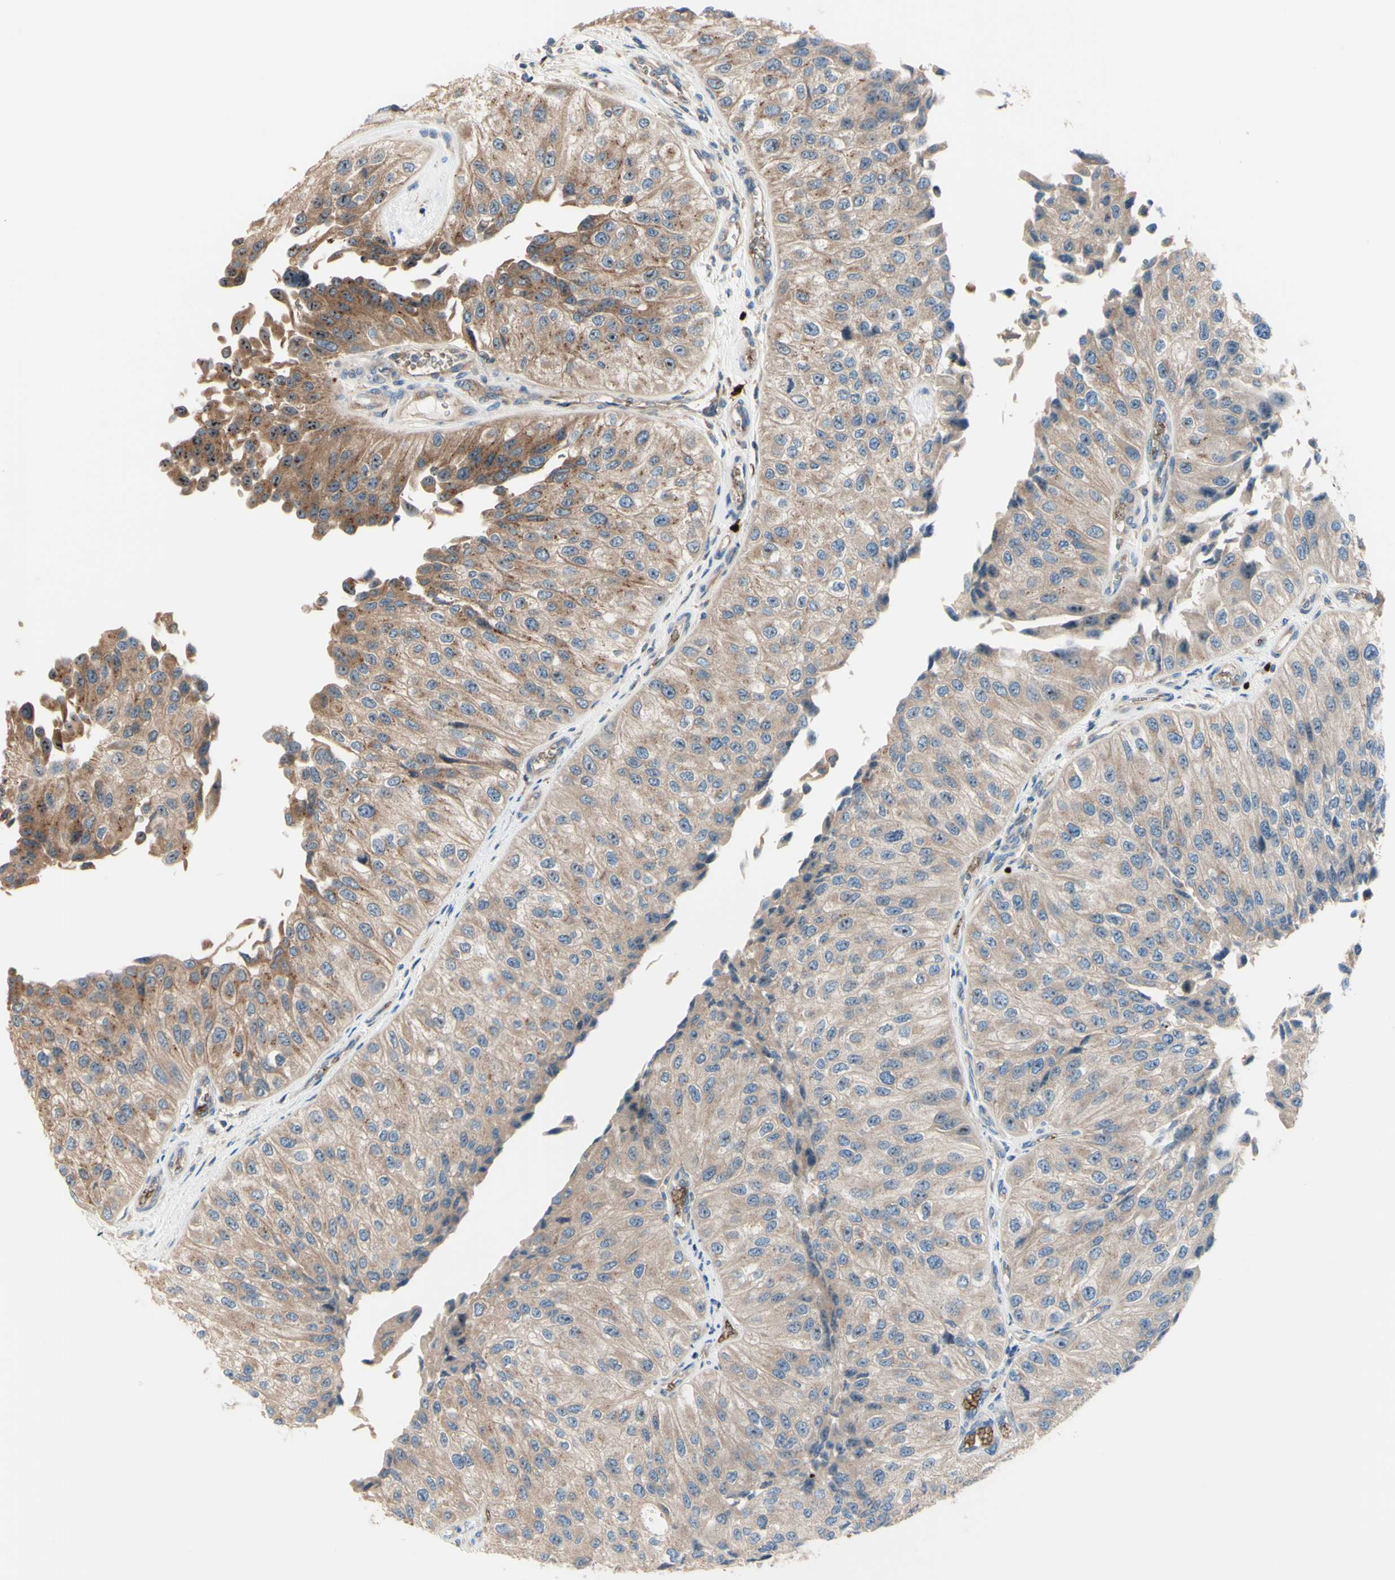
{"staining": {"intensity": "moderate", "quantity": "25%-75%", "location": "cytoplasmic/membranous"}, "tissue": "urothelial cancer", "cell_type": "Tumor cells", "image_type": "cancer", "snomed": [{"axis": "morphology", "description": "Urothelial carcinoma, High grade"}, {"axis": "topography", "description": "Kidney"}, {"axis": "topography", "description": "Urinary bladder"}], "caption": "Tumor cells reveal medium levels of moderate cytoplasmic/membranous staining in about 25%-75% of cells in human high-grade urothelial carcinoma.", "gene": "USP9X", "patient": {"sex": "male", "age": 77}}